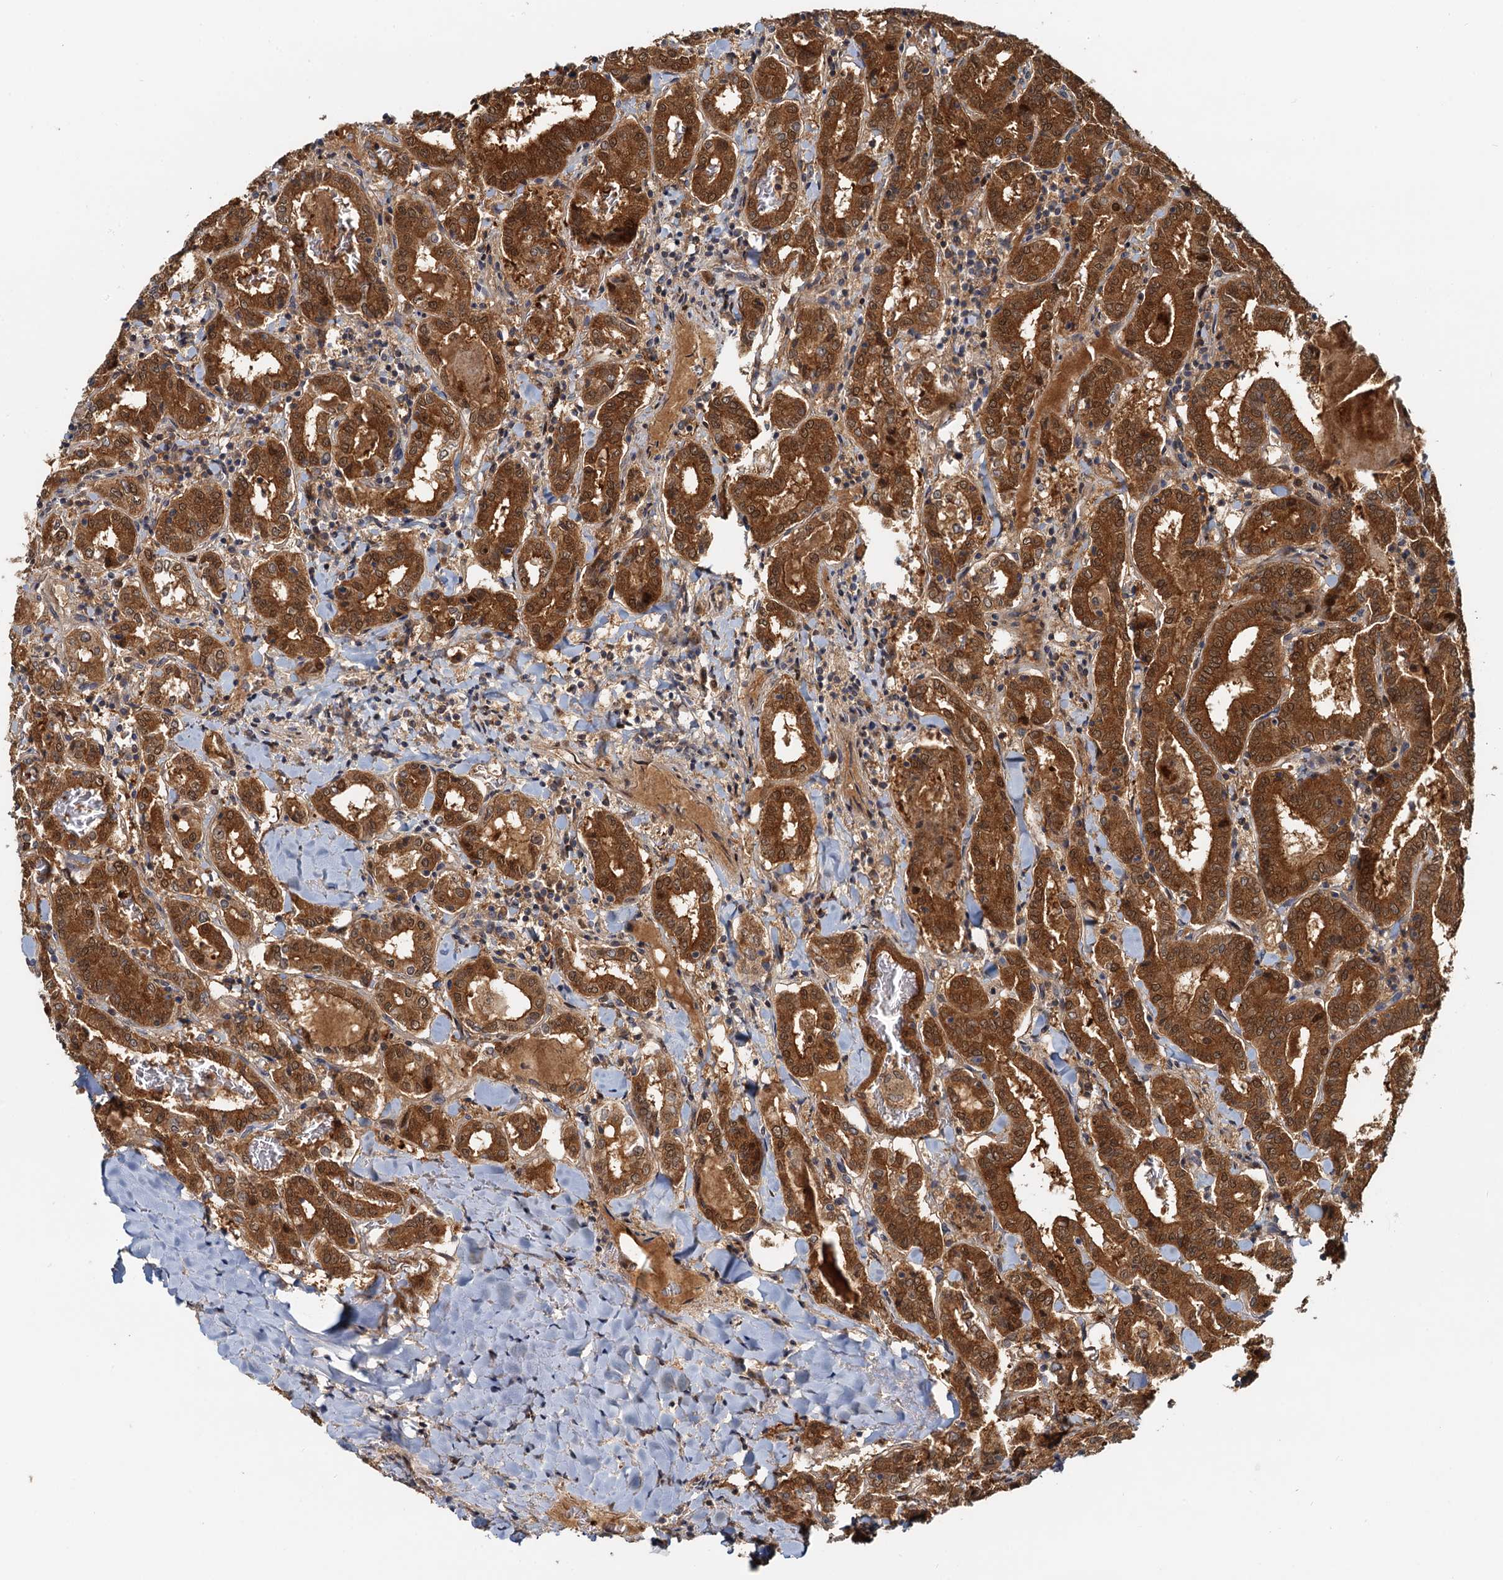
{"staining": {"intensity": "strong", "quantity": ">75%", "location": "cytoplasmic/membranous,nuclear"}, "tissue": "thyroid cancer", "cell_type": "Tumor cells", "image_type": "cancer", "snomed": [{"axis": "morphology", "description": "Papillary adenocarcinoma, NOS"}, {"axis": "topography", "description": "Thyroid gland"}], "caption": "Immunohistochemical staining of papillary adenocarcinoma (thyroid) reveals high levels of strong cytoplasmic/membranous and nuclear positivity in about >75% of tumor cells.", "gene": "TOLLIP", "patient": {"sex": "female", "age": 72}}